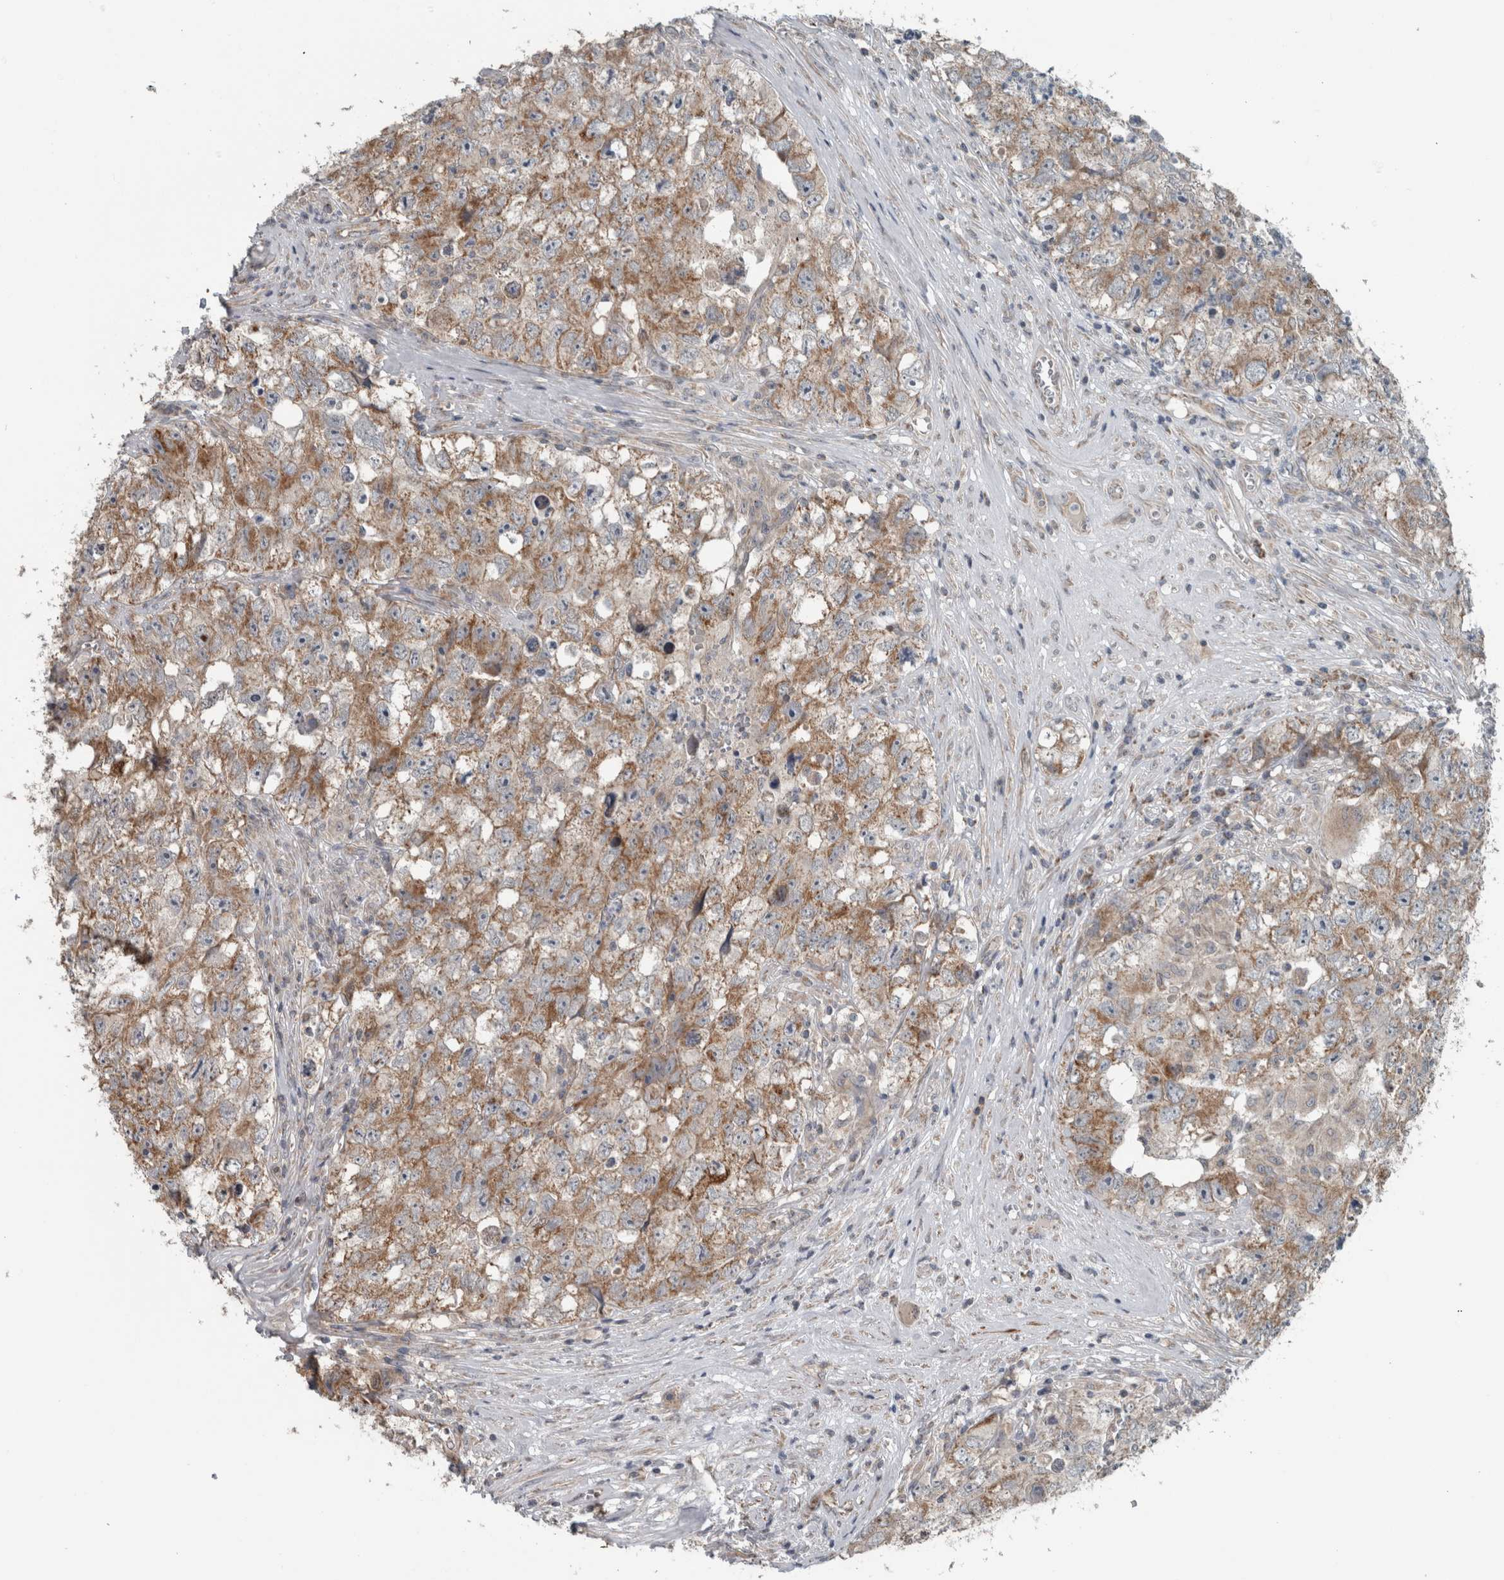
{"staining": {"intensity": "moderate", "quantity": ">75%", "location": "cytoplasmic/membranous"}, "tissue": "testis cancer", "cell_type": "Tumor cells", "image_type": "cancer", "snomed": [{"axis": "morphology", "description": "Seminoma, NOS"}, {"axis": "morphology", "description": "Carcinoma, Embryonal, NOS"}, {"axis": "topography", "description": "Testis"}], "caption": "Protein staining of testis cancer tissue reveals moderate cytoplasmic/membranous staining in approximately >75% of tumor cells. (DAB IHC with brightfield microscopy, high magnification).", "gene": "ARMC1", "patient": {"sex": "male", "age": 43}}